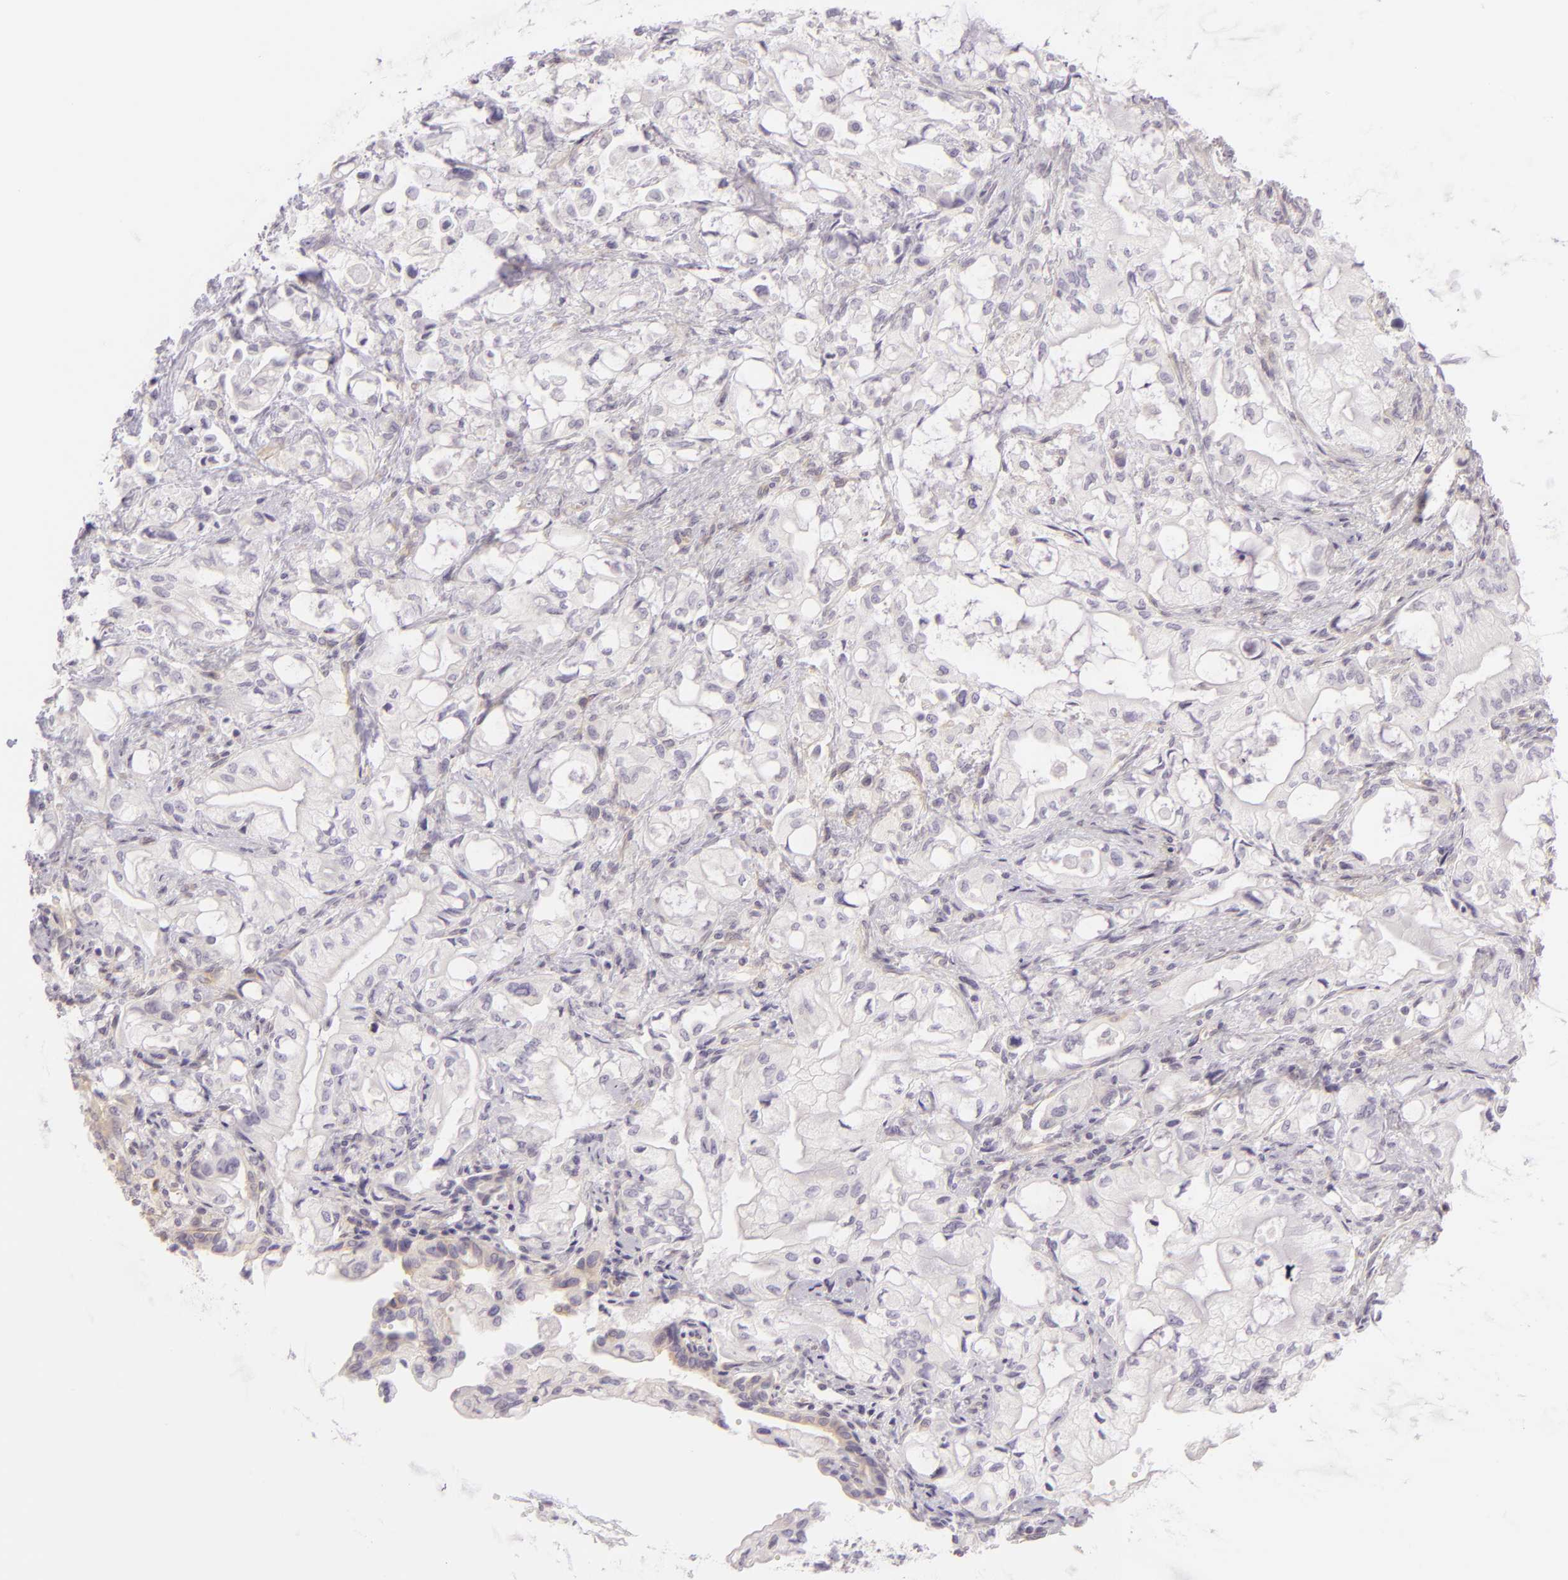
{"staining": {"intensity": "negative", "quantity": "none", "location": "none"}, "tissue": "pancreatic cancer", "cell_type": "Tumor cells", "image_type": "cancer", "snomed": [{"axis": "morphology", "description": "Adenocarcinoma, NOS"}, {"axis": "topography", "description": "Pancreas"}], "caption": "Human pancreatic adenocarcinoma stained for a protein using immunohistochemistry (IHC) shows no staining in tumor cells.", "gene": "ZC3H7B", "patient": {"sex": "male", "age": 79}}